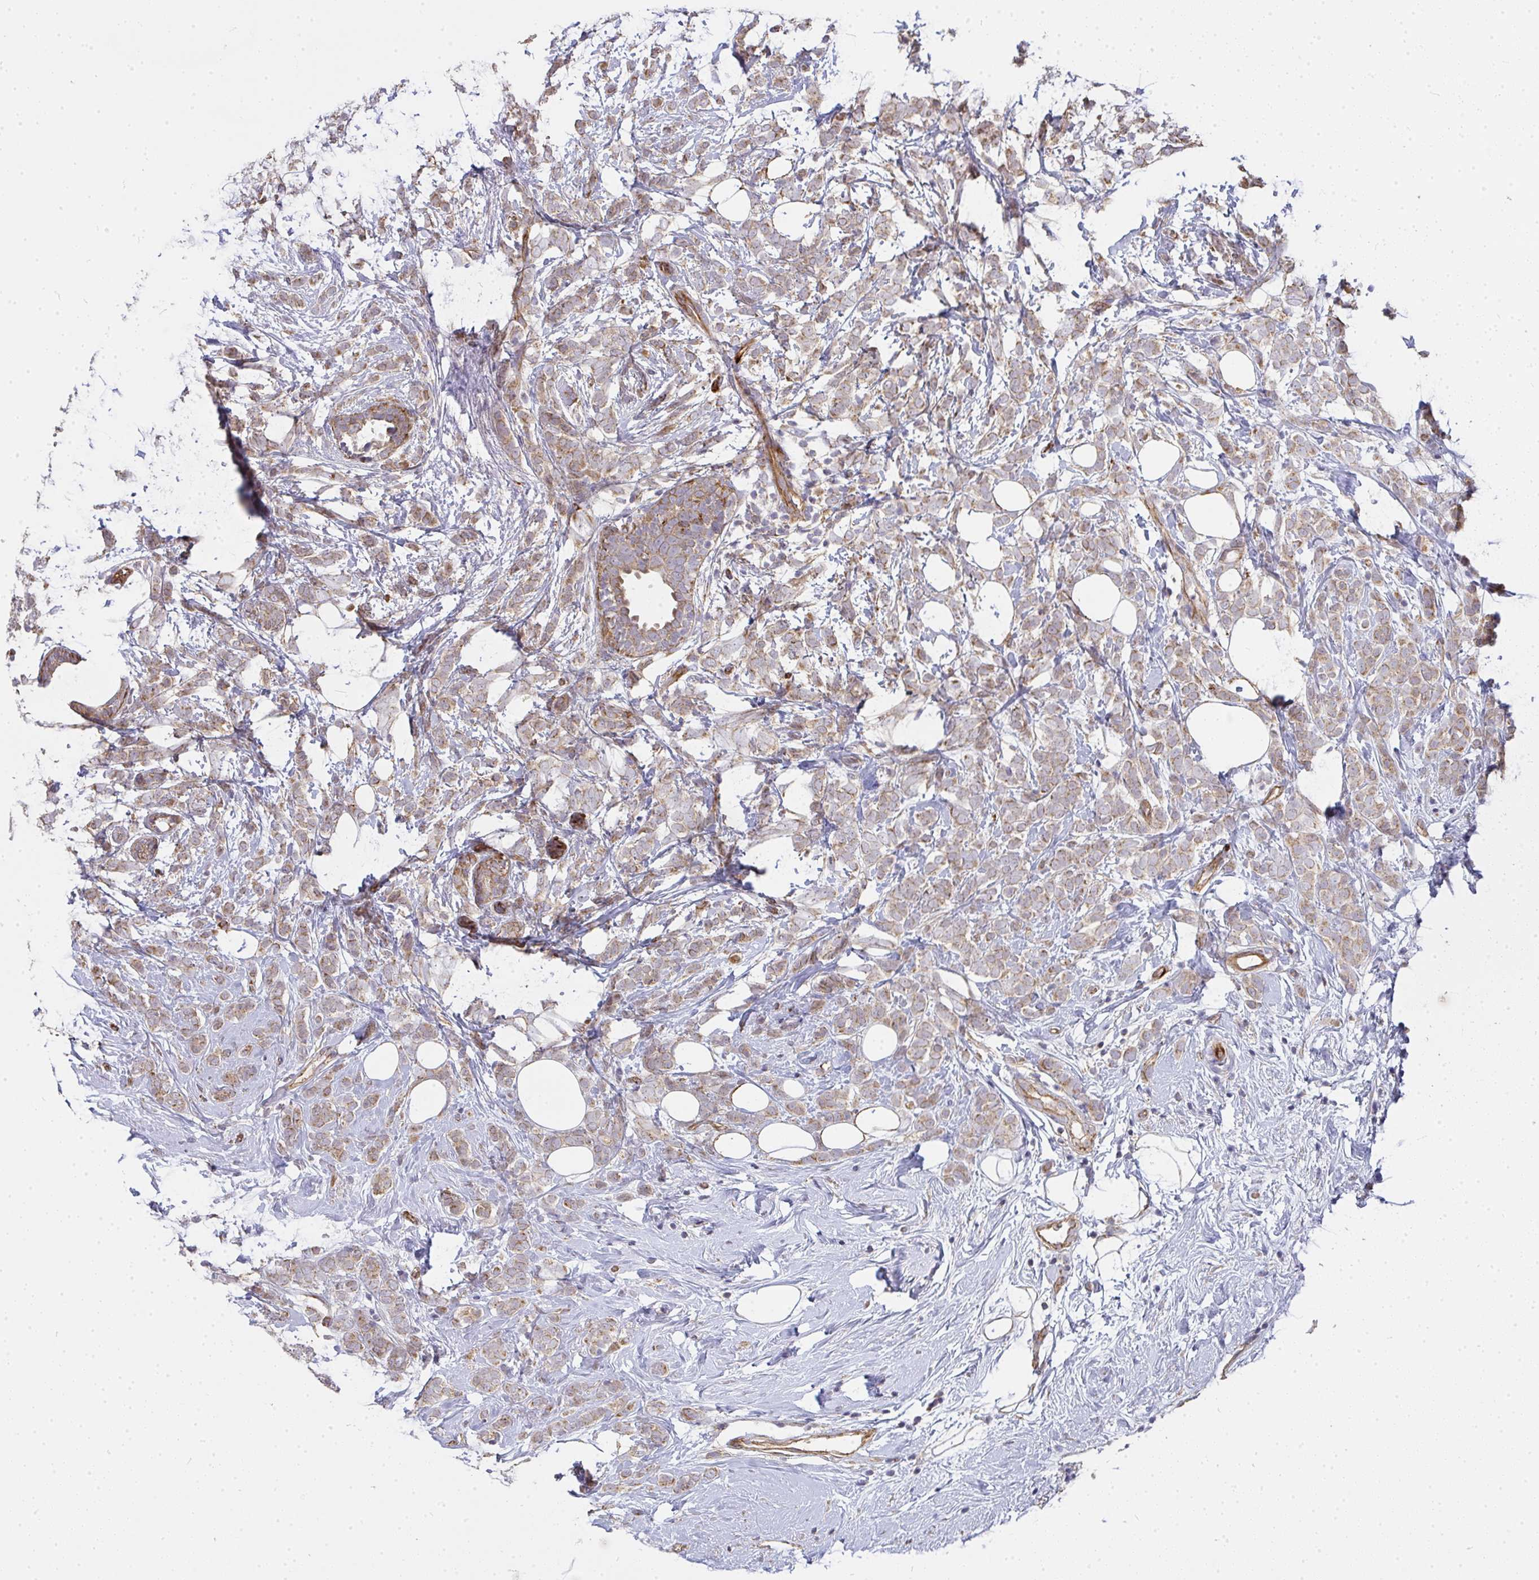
{"staining": {"intensity": "weak", "quantity": ">75%", "location": "cytoplasmic/membranous"}, "tissue": "breast cancer", "cell_type": "Tumor cells", "image_type": "cancer", "snomed": [{"axis": "morphology", "description": "Lobular carcinoma"}, {"axis": "topography", "description": "Breast"}], "caption": "Brown immunohistochemical staining in human breast cancer shows weak cytoplasmic/membranous positivity in about >75% of tumor cells.", "gene": "B4GALT6", "patient": {"sex": "female", "age": 49}}